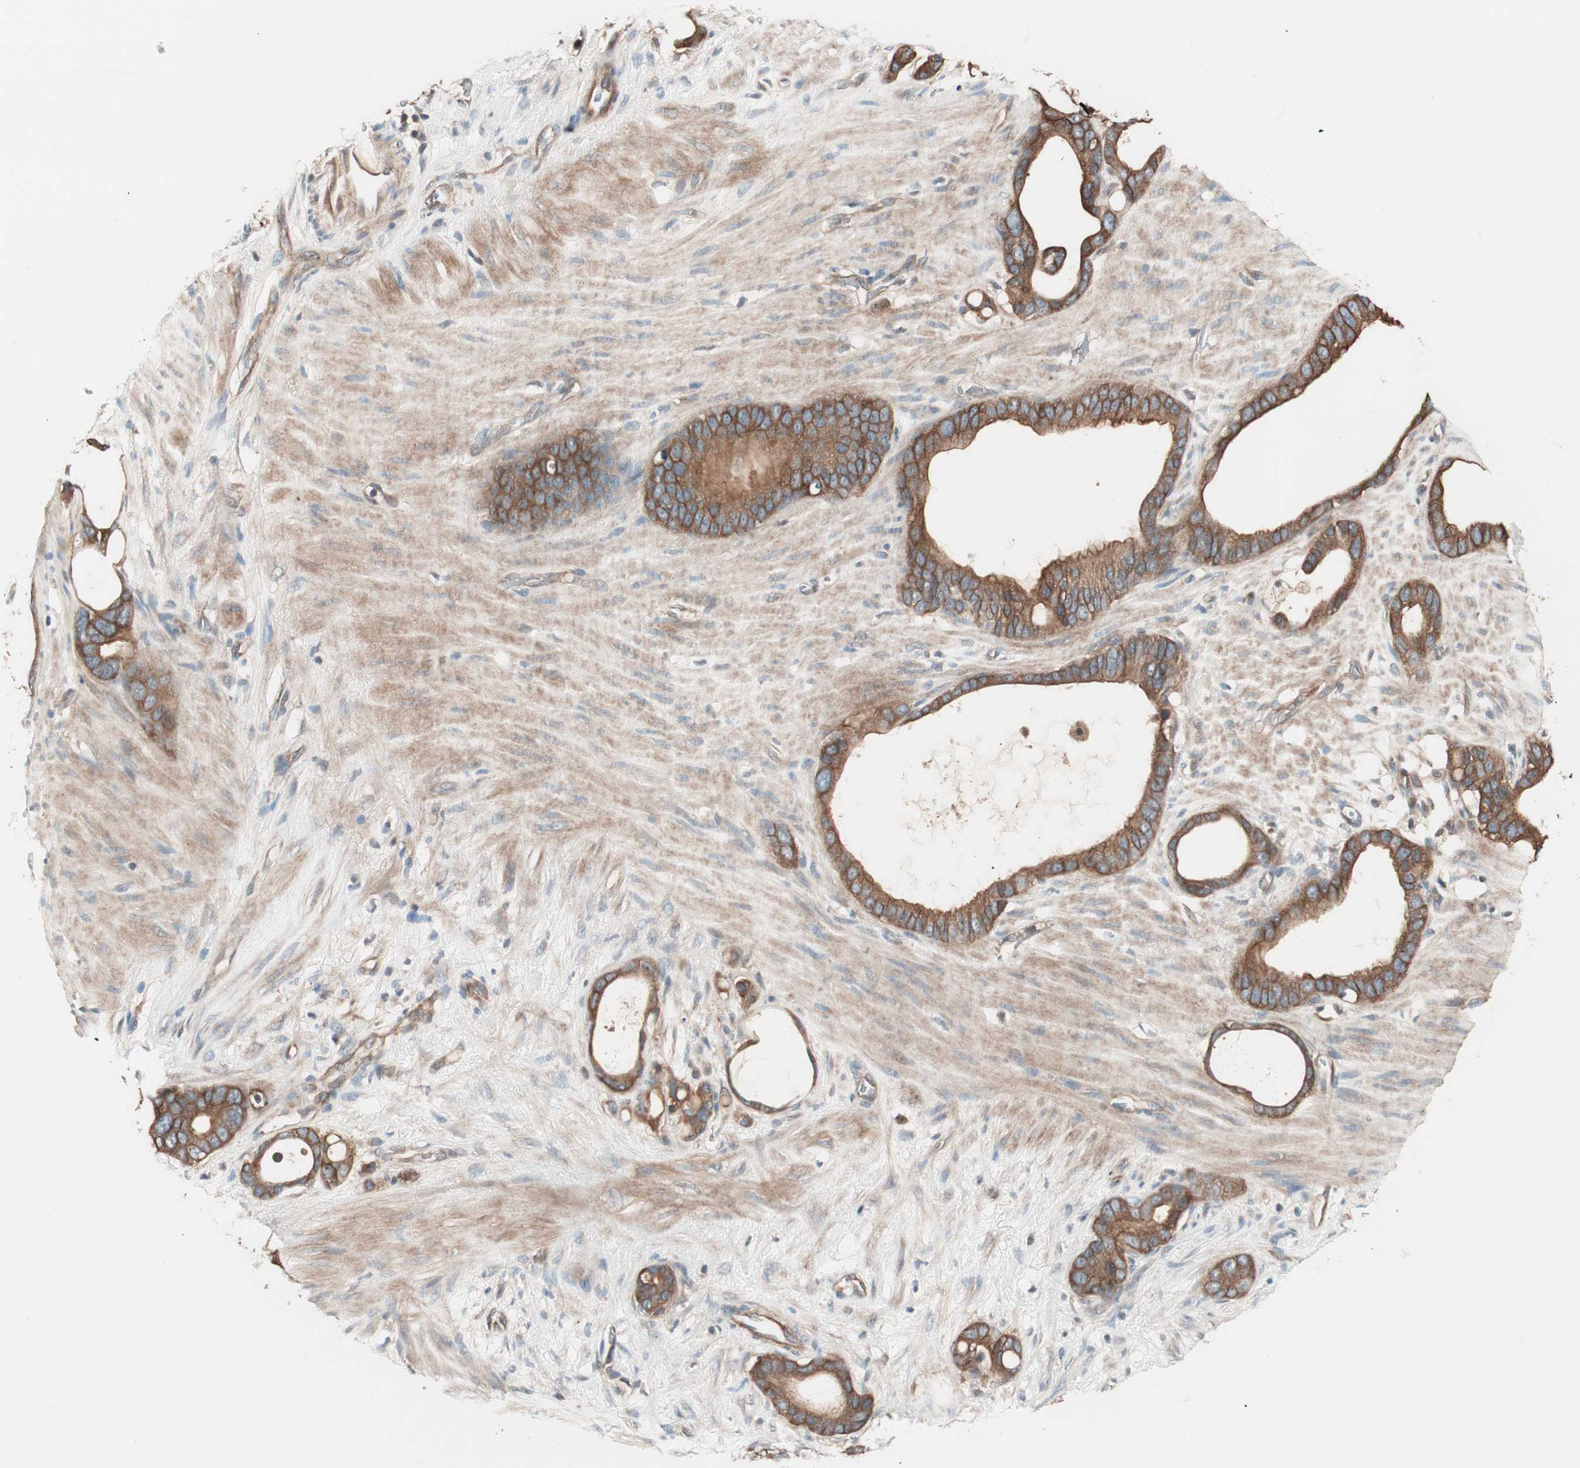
{"staining": {"intensity": "strong", "quantity": ">75%", "location": "cytoplasmic/membranous"}, "tissue": "stomach cancer", "cell_type": "Tumor cells", "image_type": "cancer", "snomed": [{"axis": "morphology", "description": "Adenocarcinoma, NOS"}, {"axis": "topography", "description": "Stomach"}], "caption": "Immunohistochemical staining of adenocarcinoma (stomach) exhibits high levels of strong cytoplasmic/membranous staining in approximately >75% of tumor cells.", "gene": "TSG101", "patient": {"sex": "female", "age": 75}}